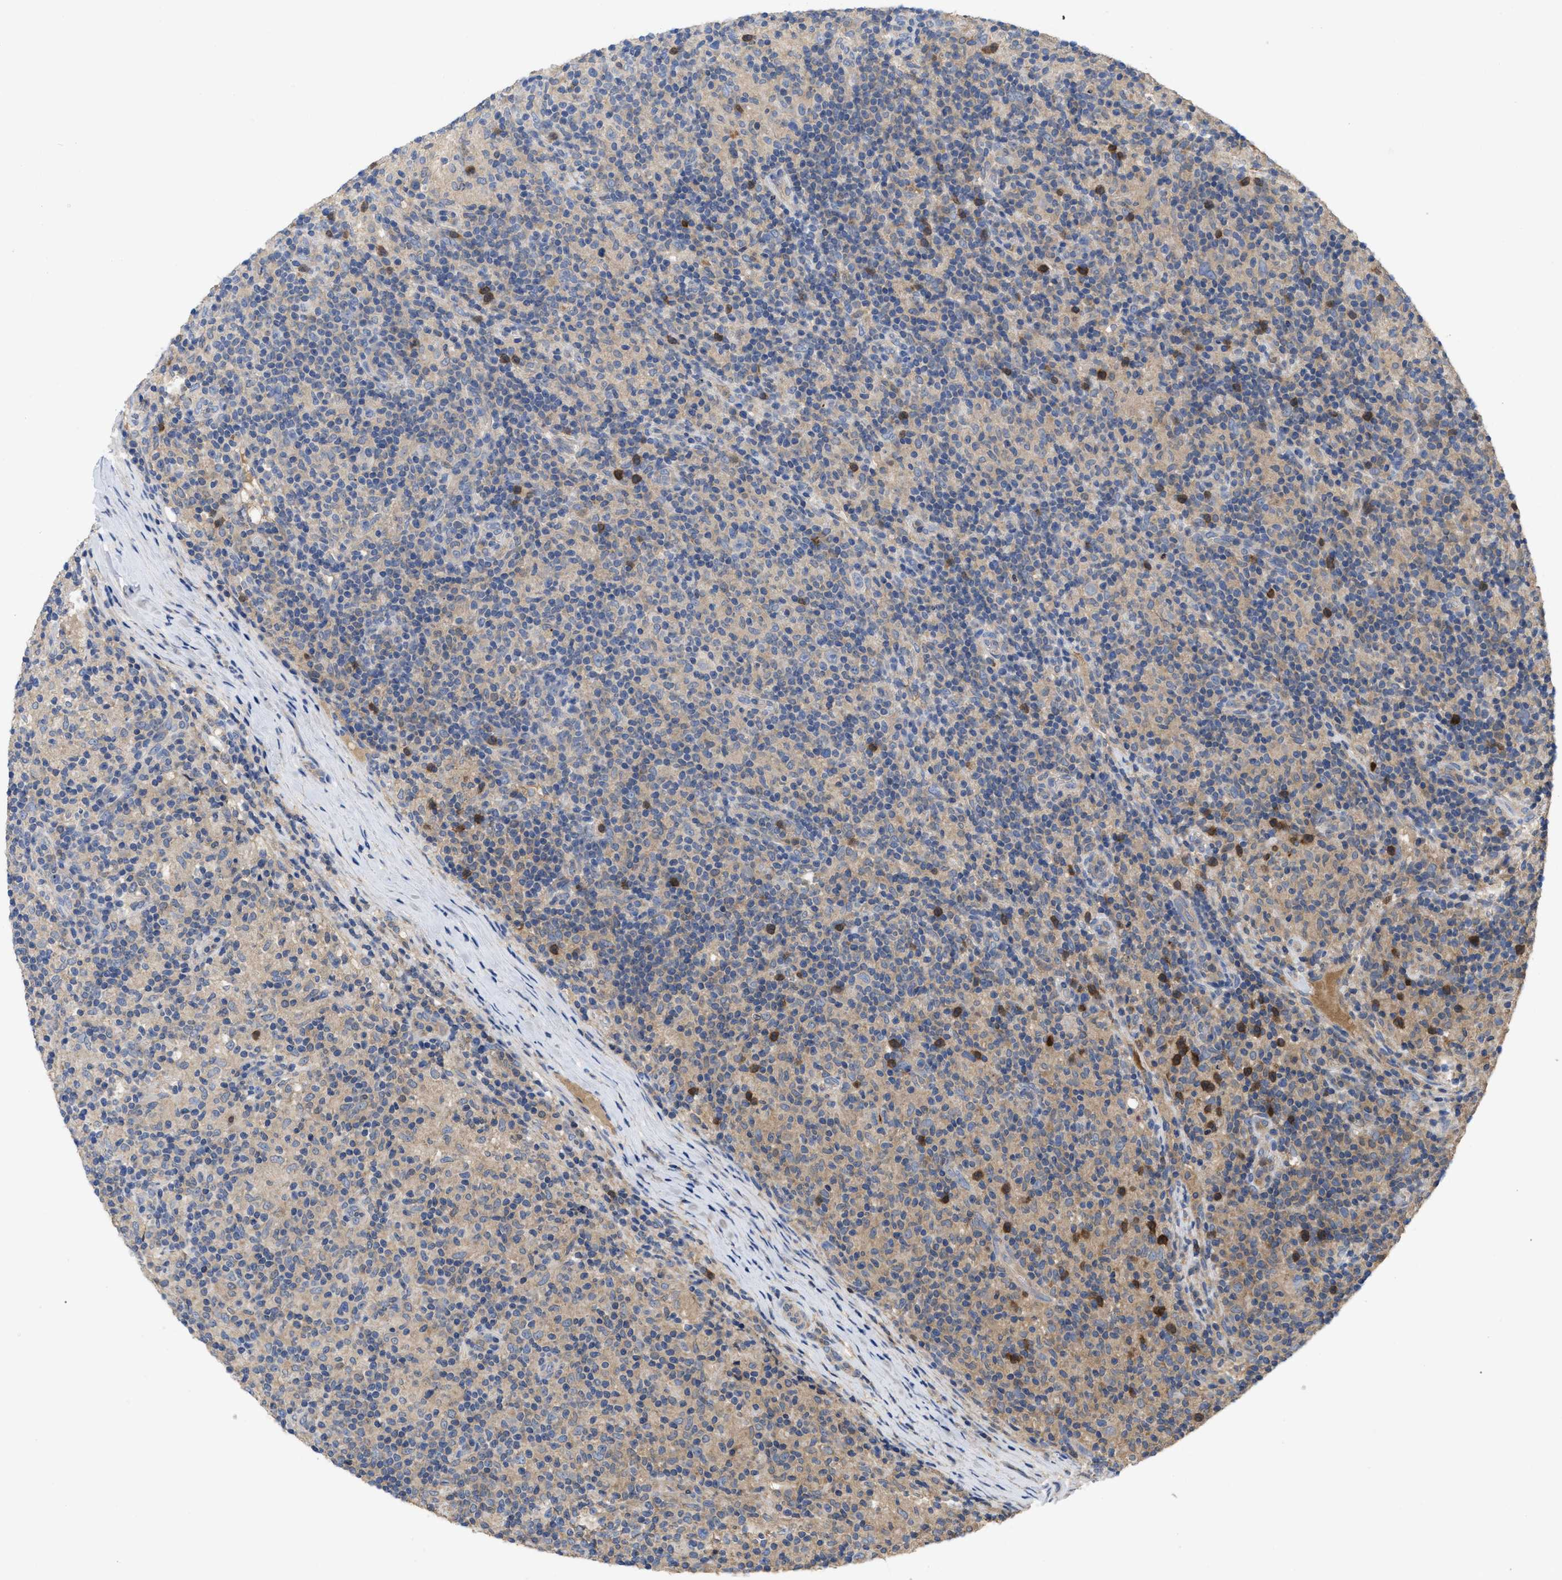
{"staining": {"intensity": "negative", "quantity": "none", "location": "none"}, "tissue": "lymphoma", "cell_type": "Tumor cells", "image_type": "cancer", "snomed": [{"axis": "morphology", "description": "Hodgkin's disease, NOS"}, {"axis": "topography", "description": "Lymph node"}], "caption": "Lymphoma stained for a protein using IHC exhibits no expression tumor cells.", "gene": "RNF216", "patient": {"sex": "male", "age": 70}}